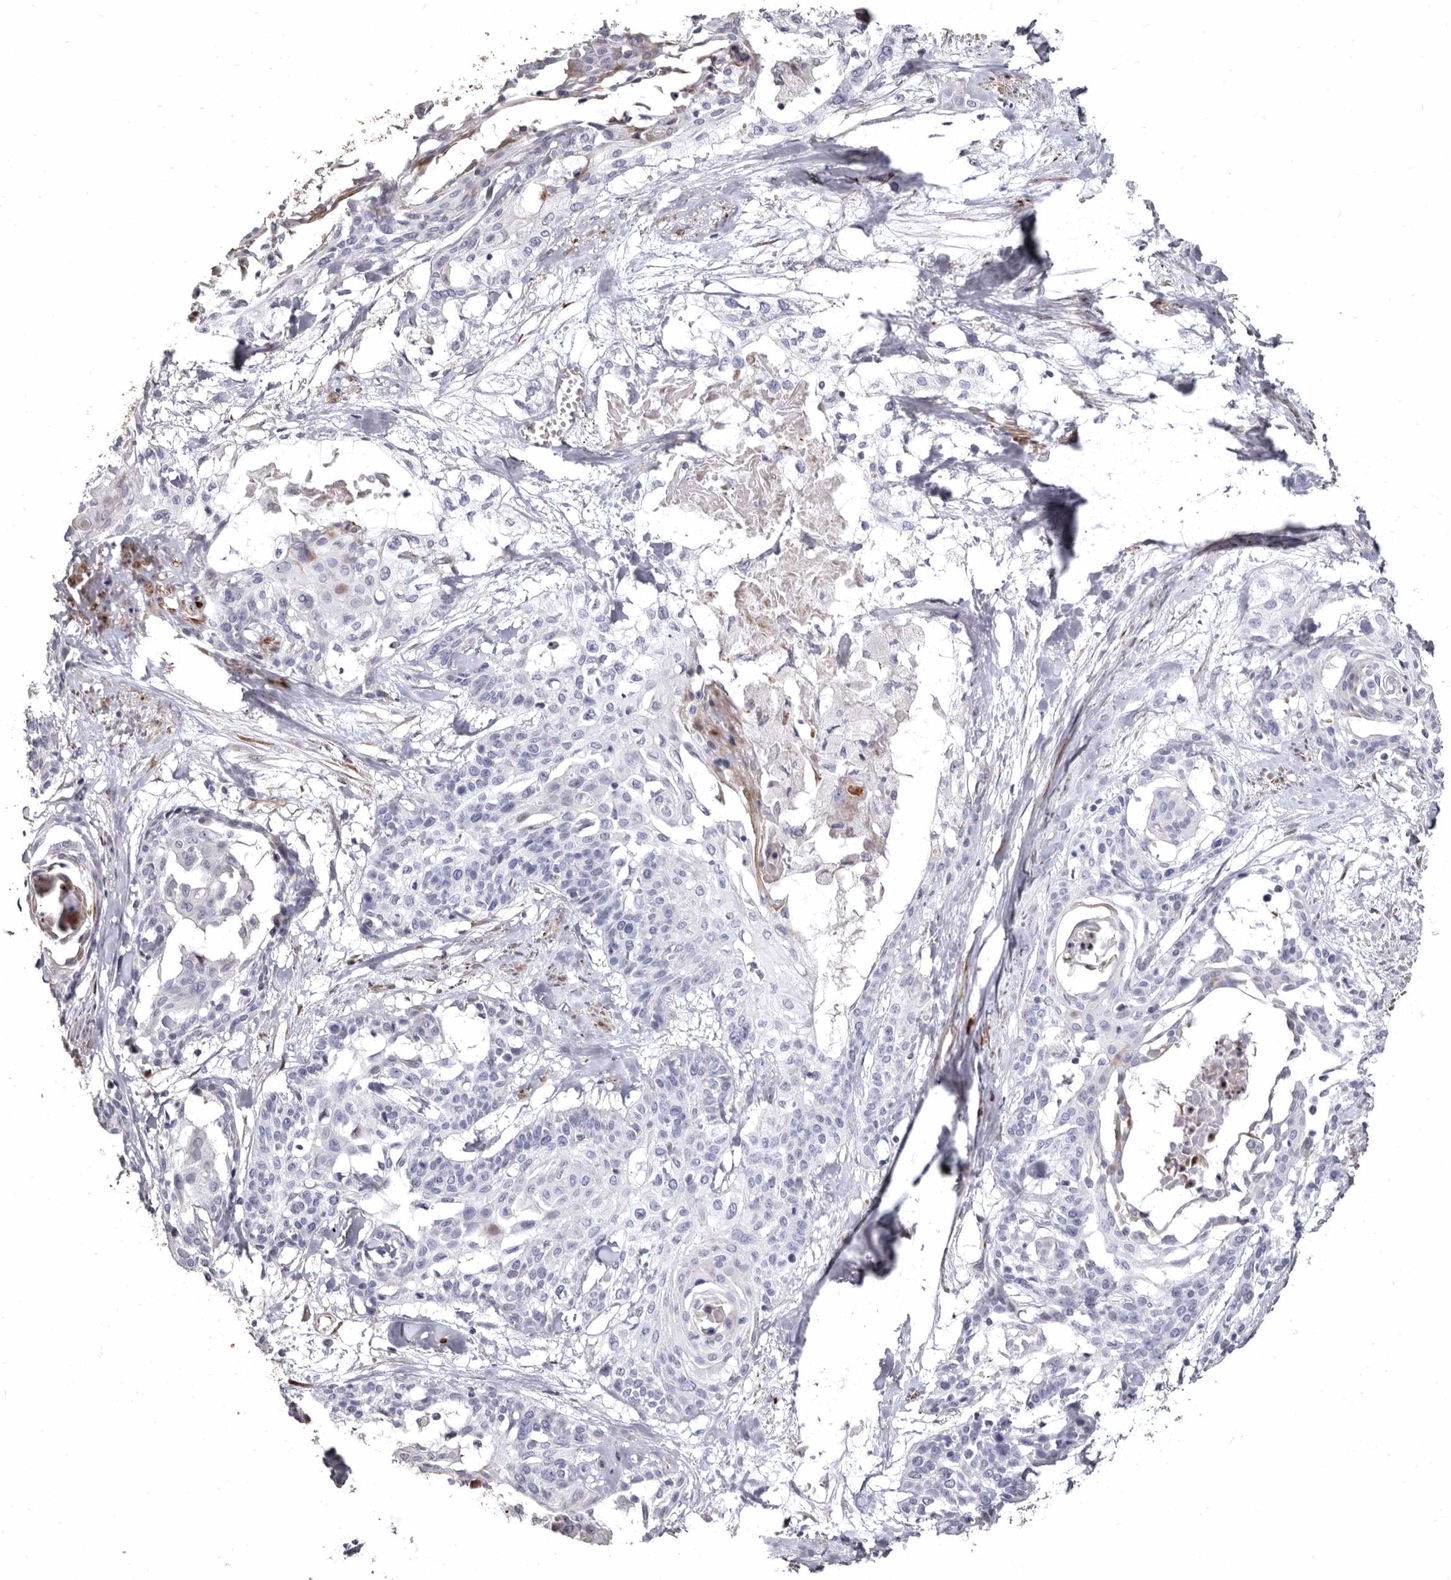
{"staining": {"intensity": "negative", "quantity": "none", "location": "none"}, "tissue": "cervical cancer", "cell_type": "Tumor cells", "image_type": "cancer", "snomed": [{"axis": "morphology", "description": "Squamous cell carcinoma, NOS"}, {"axis": "topography", "description": "Cervix"}], "caption": "Immunohistochemistry (IHC) of cervical cancer reveals no positivity in tumor cells. (Stains: DAB (3,3'-diaminobenzidine) immunohistochemistry with hematoxylin counter stain, Microscopy: brightfield microscopy at high magnification).", "gene": "AIDA", "patient": {"sex": "female", "age": 57}}